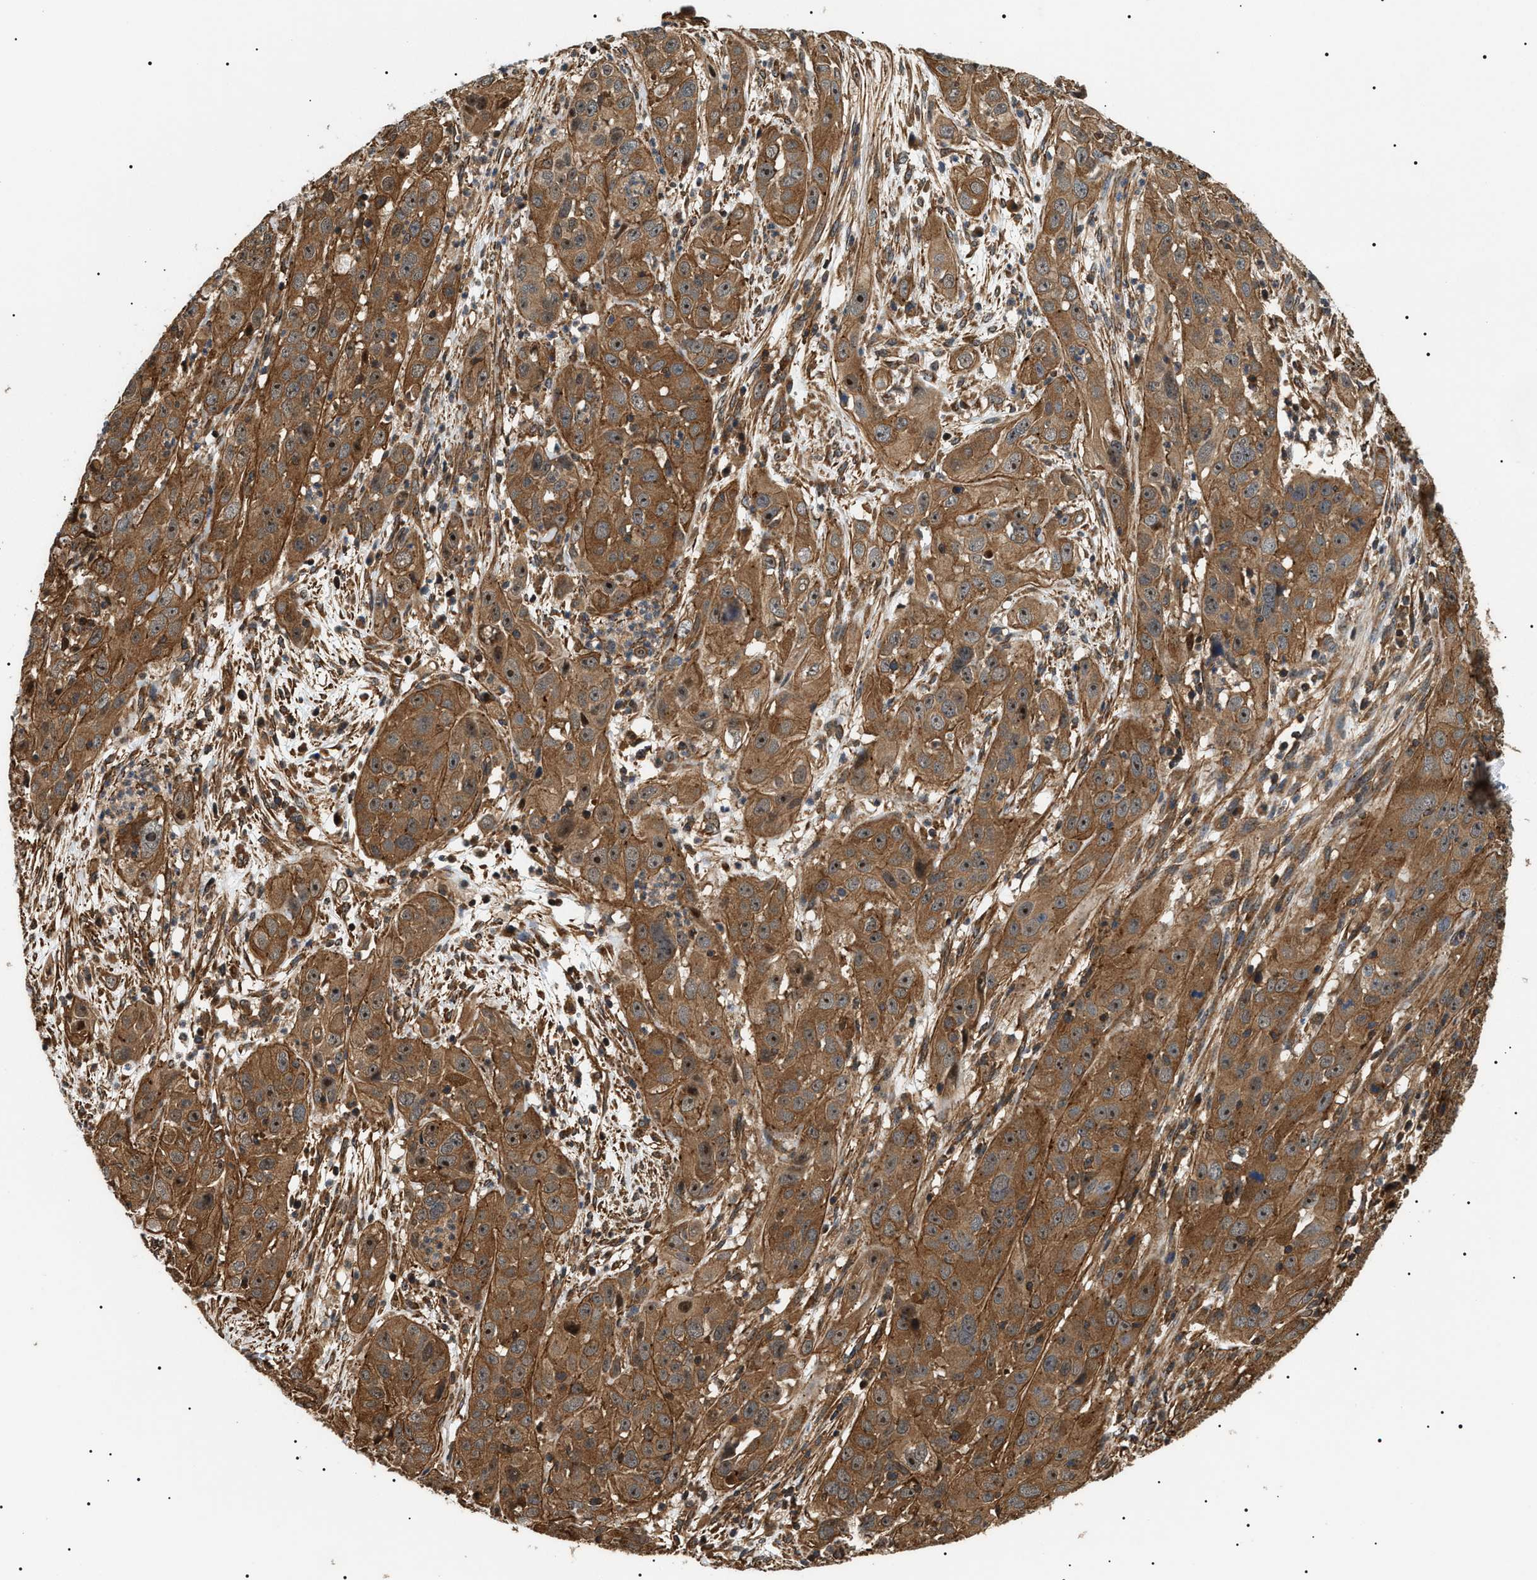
{"staining": {"intensity": "moderate", "quantity": ">75%", "location": "cytoplasmic/membranous,nuclear"}, "tissue": "cervical cancer", "cell_type": "Tumor cells", "image_type": "cancer", "snomed": [{"axis": "morphology", "description": "Squamous cell carcinoma, NOS"}, {"axis": "topography", "description": "Cervix"}], "caption": "There is medium levels of moderate cytoplasmic/membranous and nuclear staining in tumor cells of cervical cancer, as demonstrated by immunohistochemical staining (brown color).", "gene": "SH3GLB2", "patient": {"sex": "female", "age": 32}}